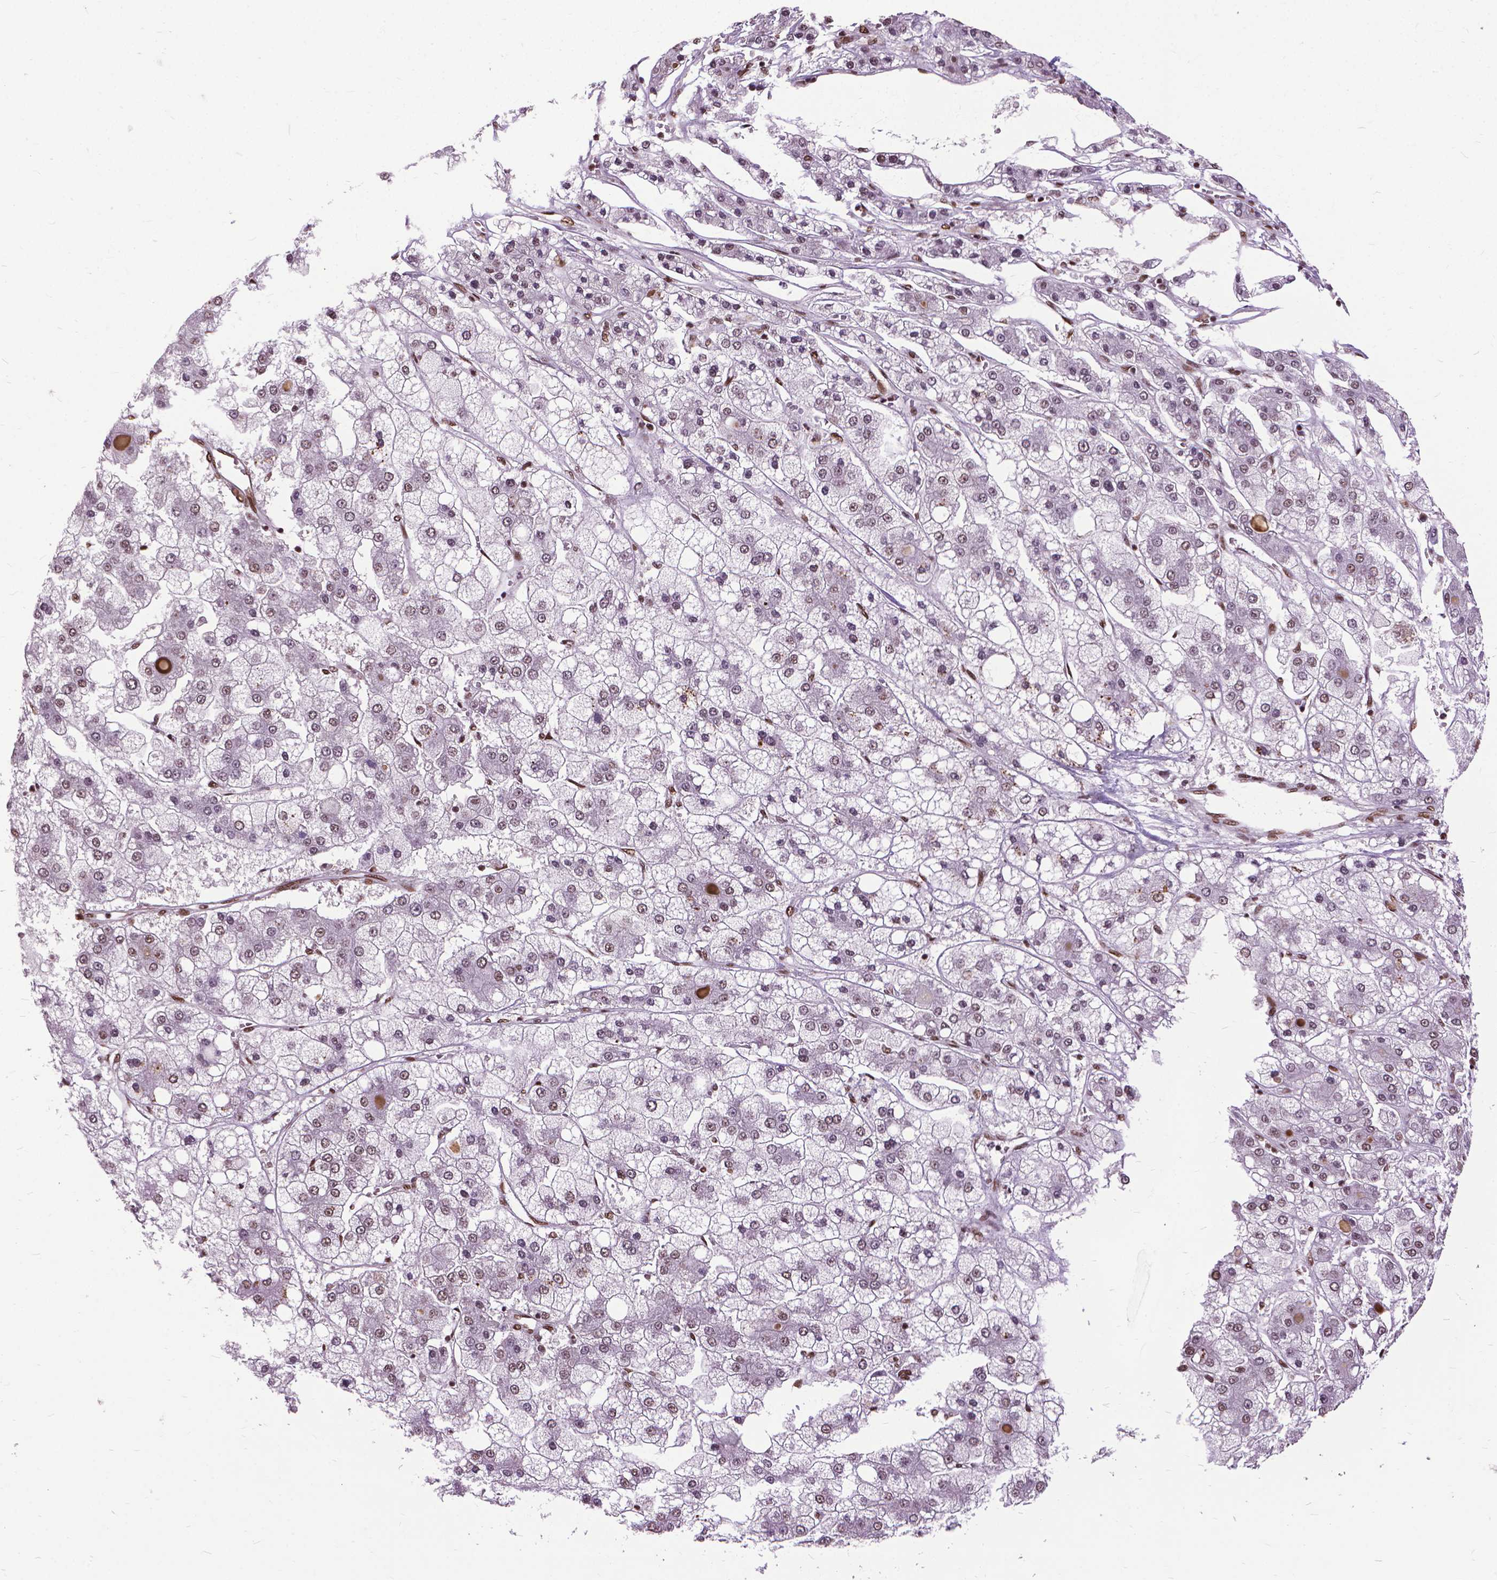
{"staining": {"intensity": "moderate", "quantity": "25%-75%", "location": "nuclear"}, "tissue": "liver cancer", "cell_type": "Tumor cells", "image_type": "cancer", "snomed": [{"axis": "morphology", "description": "Carcinoma, Hepatocellular, NOS"}, {"axis": "topography", "description": "Liver"}], "caption": "Protein staining of liver cancer (hepatocellular carcinoma) tissue displays moderate nuclear positivity in approximately 25%-75% of tumor cells. Using DAB (brown) and hematoxylin (blue) stains, captured at high magnification using brightfield microscopy.", "gene": "AKAP8", "patient": {"sex": "male", "age": 73}}